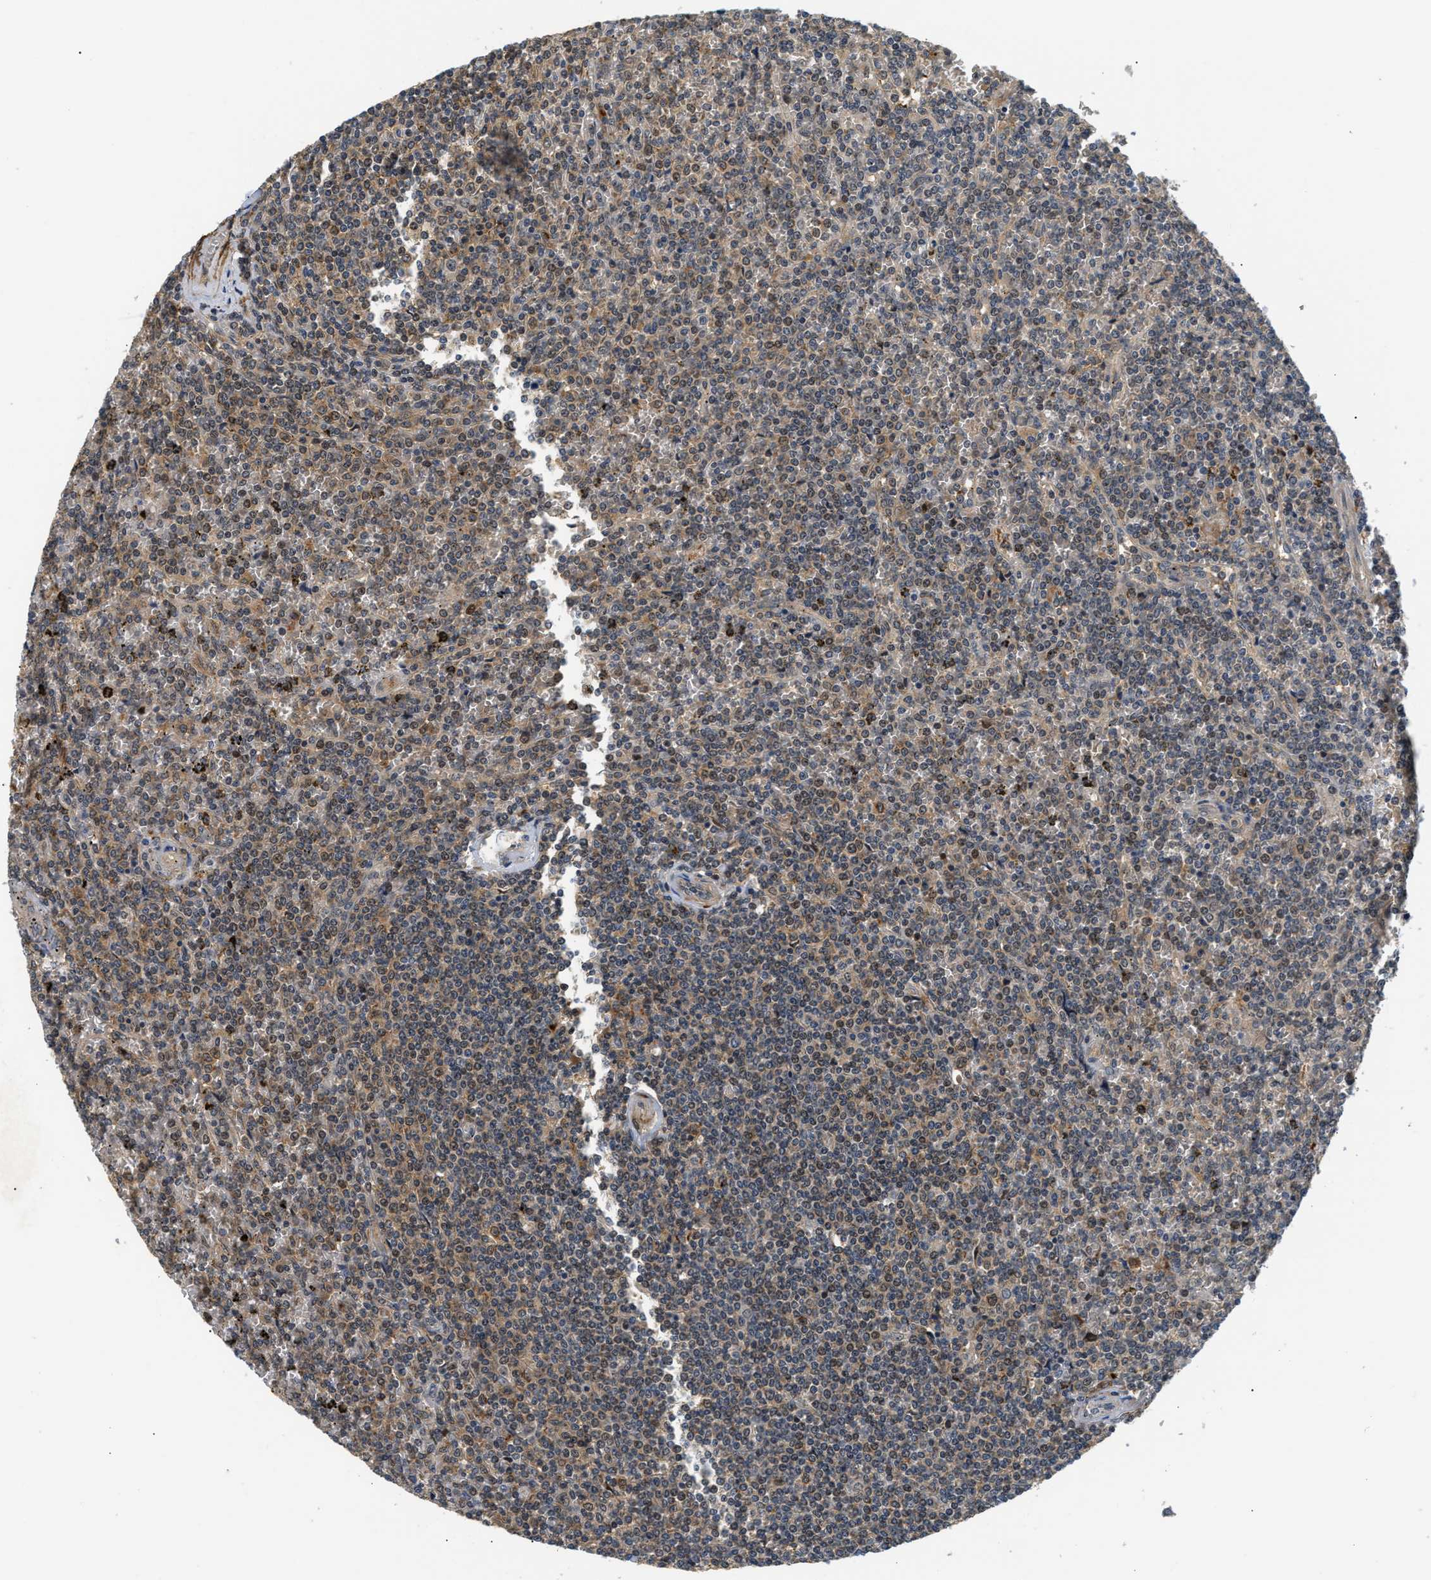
{"staining": {"intensity": "weak", "quantity": "<25%", "location": "cytoplasmic/membranous,nuclear"}, "tissue": "lymphoma", "cell_type": "Tumor cells", "image_type": "cancer", "snomed": [{"axis": "morphology", "description": "Malignant lymphoma, non-Hodgkin's type, Low grade"}, {"axis": "topography", "description": "Spleen"}], "caption": "An image of human lymphoma is negative for staining in tumor cells. (Stains: DAB immunohistochemistry (IHC) with hematoxylin counter stain, Microscopy: brightfield microscopy at high magnification).", "gene": "LARP6", "patient": {"sex": "female", "age": 19}}